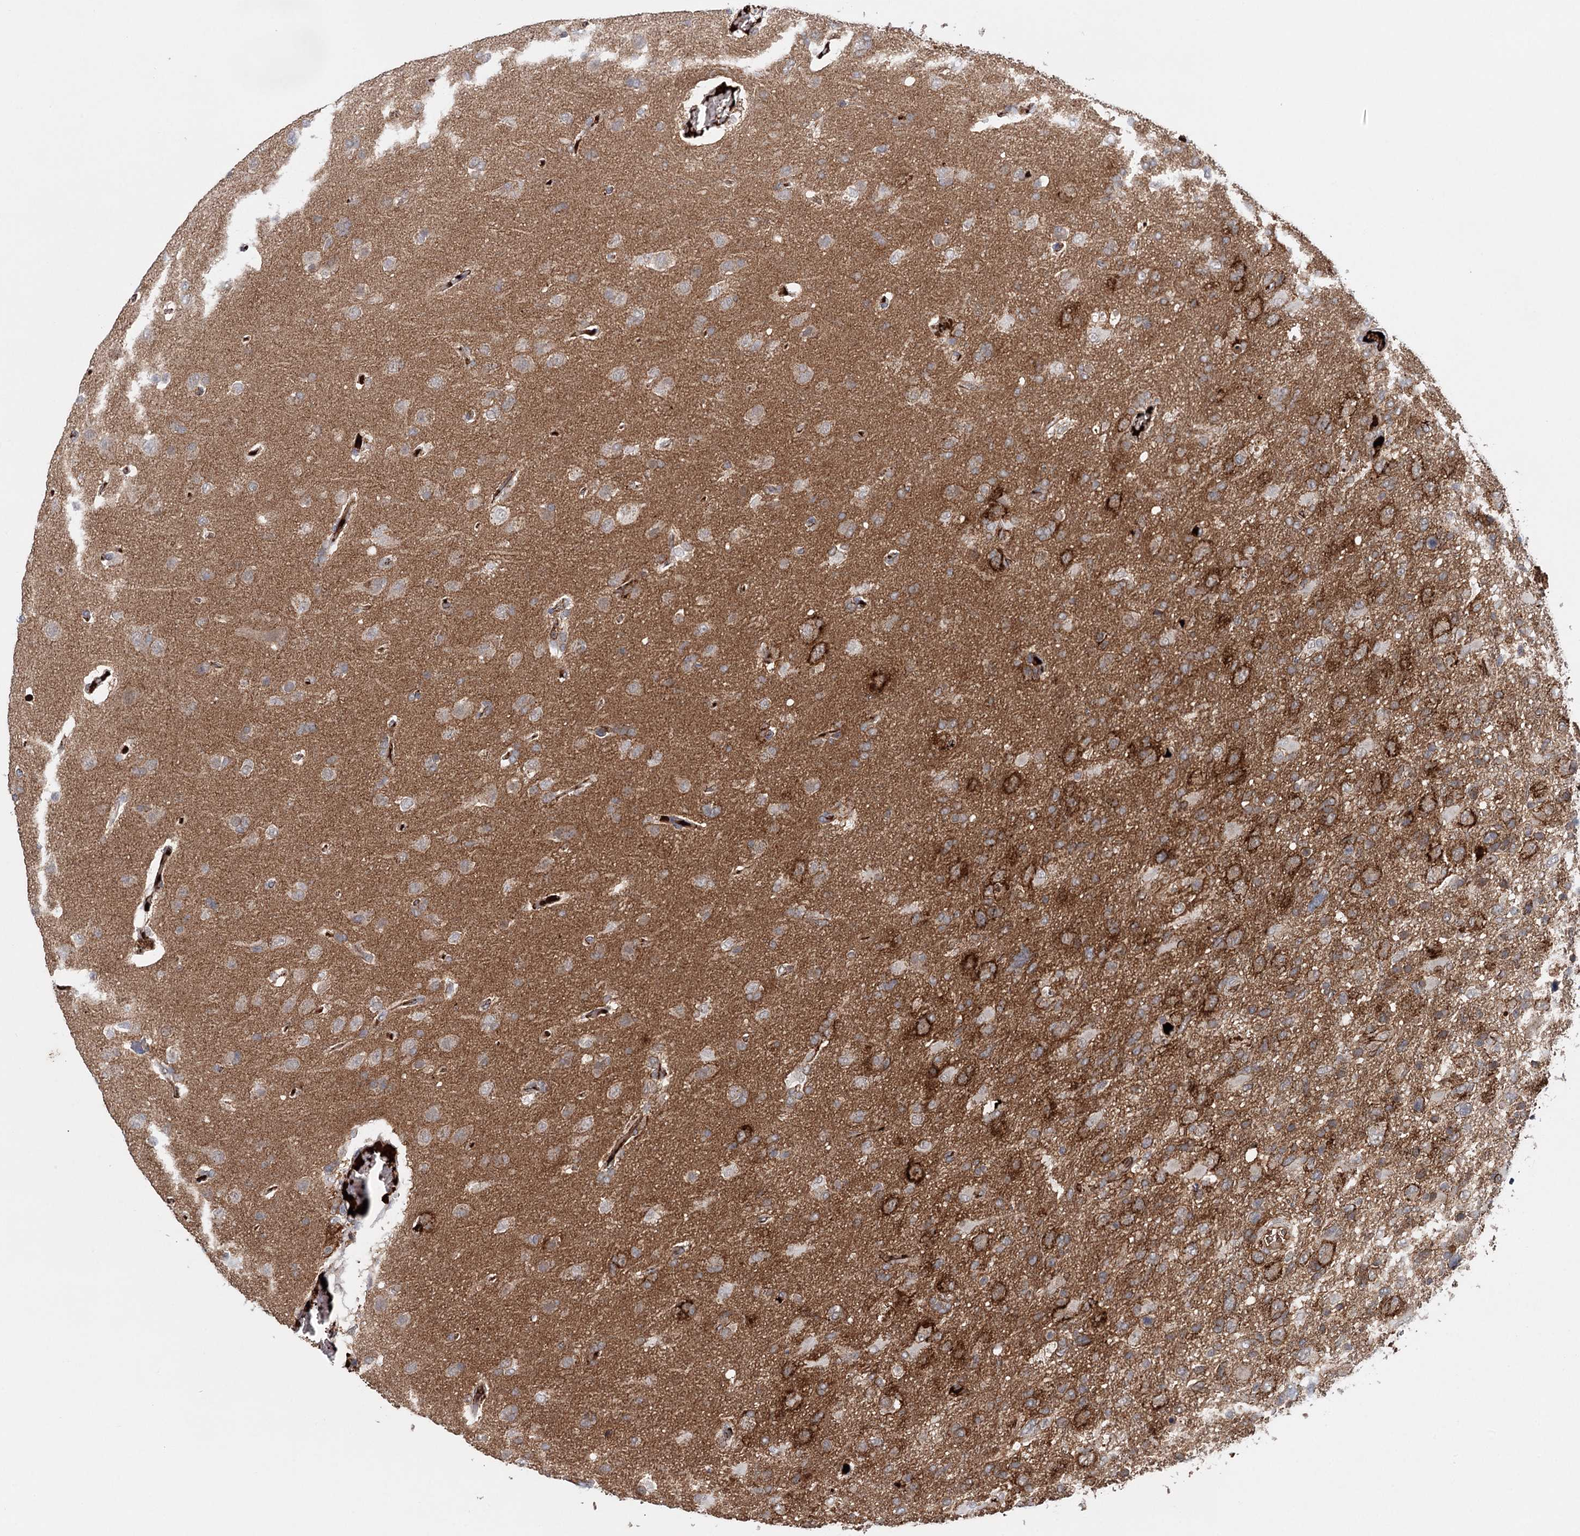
{"staining": {"intensity": "moderate", "quantity": "<25%", "location": "cytoplasmic/membranous"}, "tissue": "glioma", "cell_type": "Tumor cells", "image_type": "cancer", "snomed": [{"axis": "morphology", "description": "Glioma, malignant, High grade"}, {"axis": "topography", "description": "Brain"}], "caption": "An image of malignant glioma (high-grade) stained for a protein reveals moderate cytoplasmic/membranous brown staining in tumor cells.", "gene": "PKP4", "patient": {"sex": "male", "age": 61}}